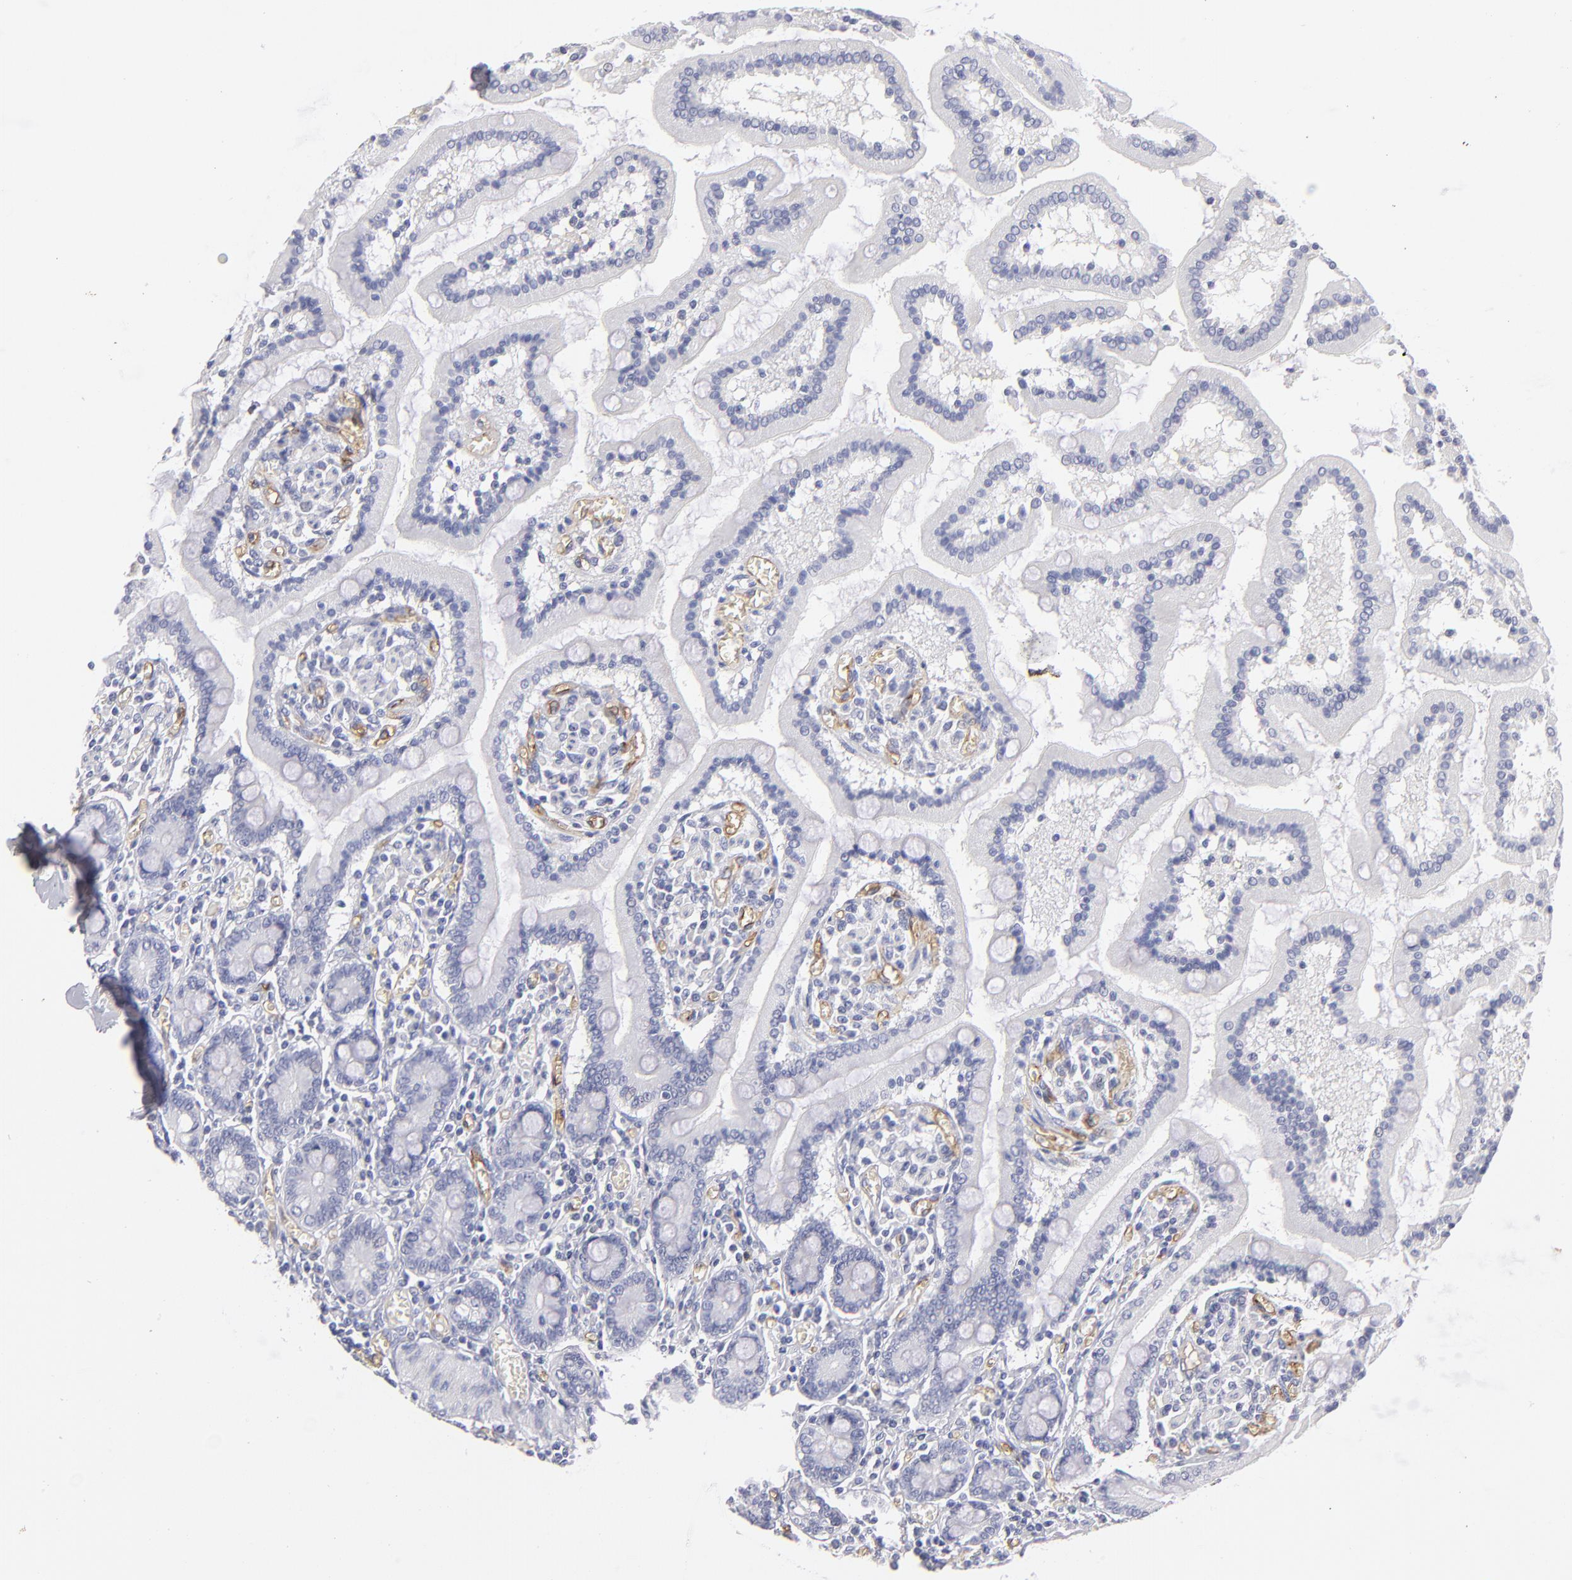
{"staining": {"intensity": "negative", "quantity": "none", "location": "none"}, "tissue": "small intestine", "cell_type": "Glandular cells", "image_type": "normal", "snomed": [{"axis": "morphology", "description": "Normal tissue, NOS"}, {"axis": "topography", "description": "Small intestine"}], "caption": "IHC histopathology image of unremarkable small intestine stained for a protein (brown), which exhibits no staining in glandular cells.", "gene": "PLVAP", "patient": {"sex": "male", "age": 59}}